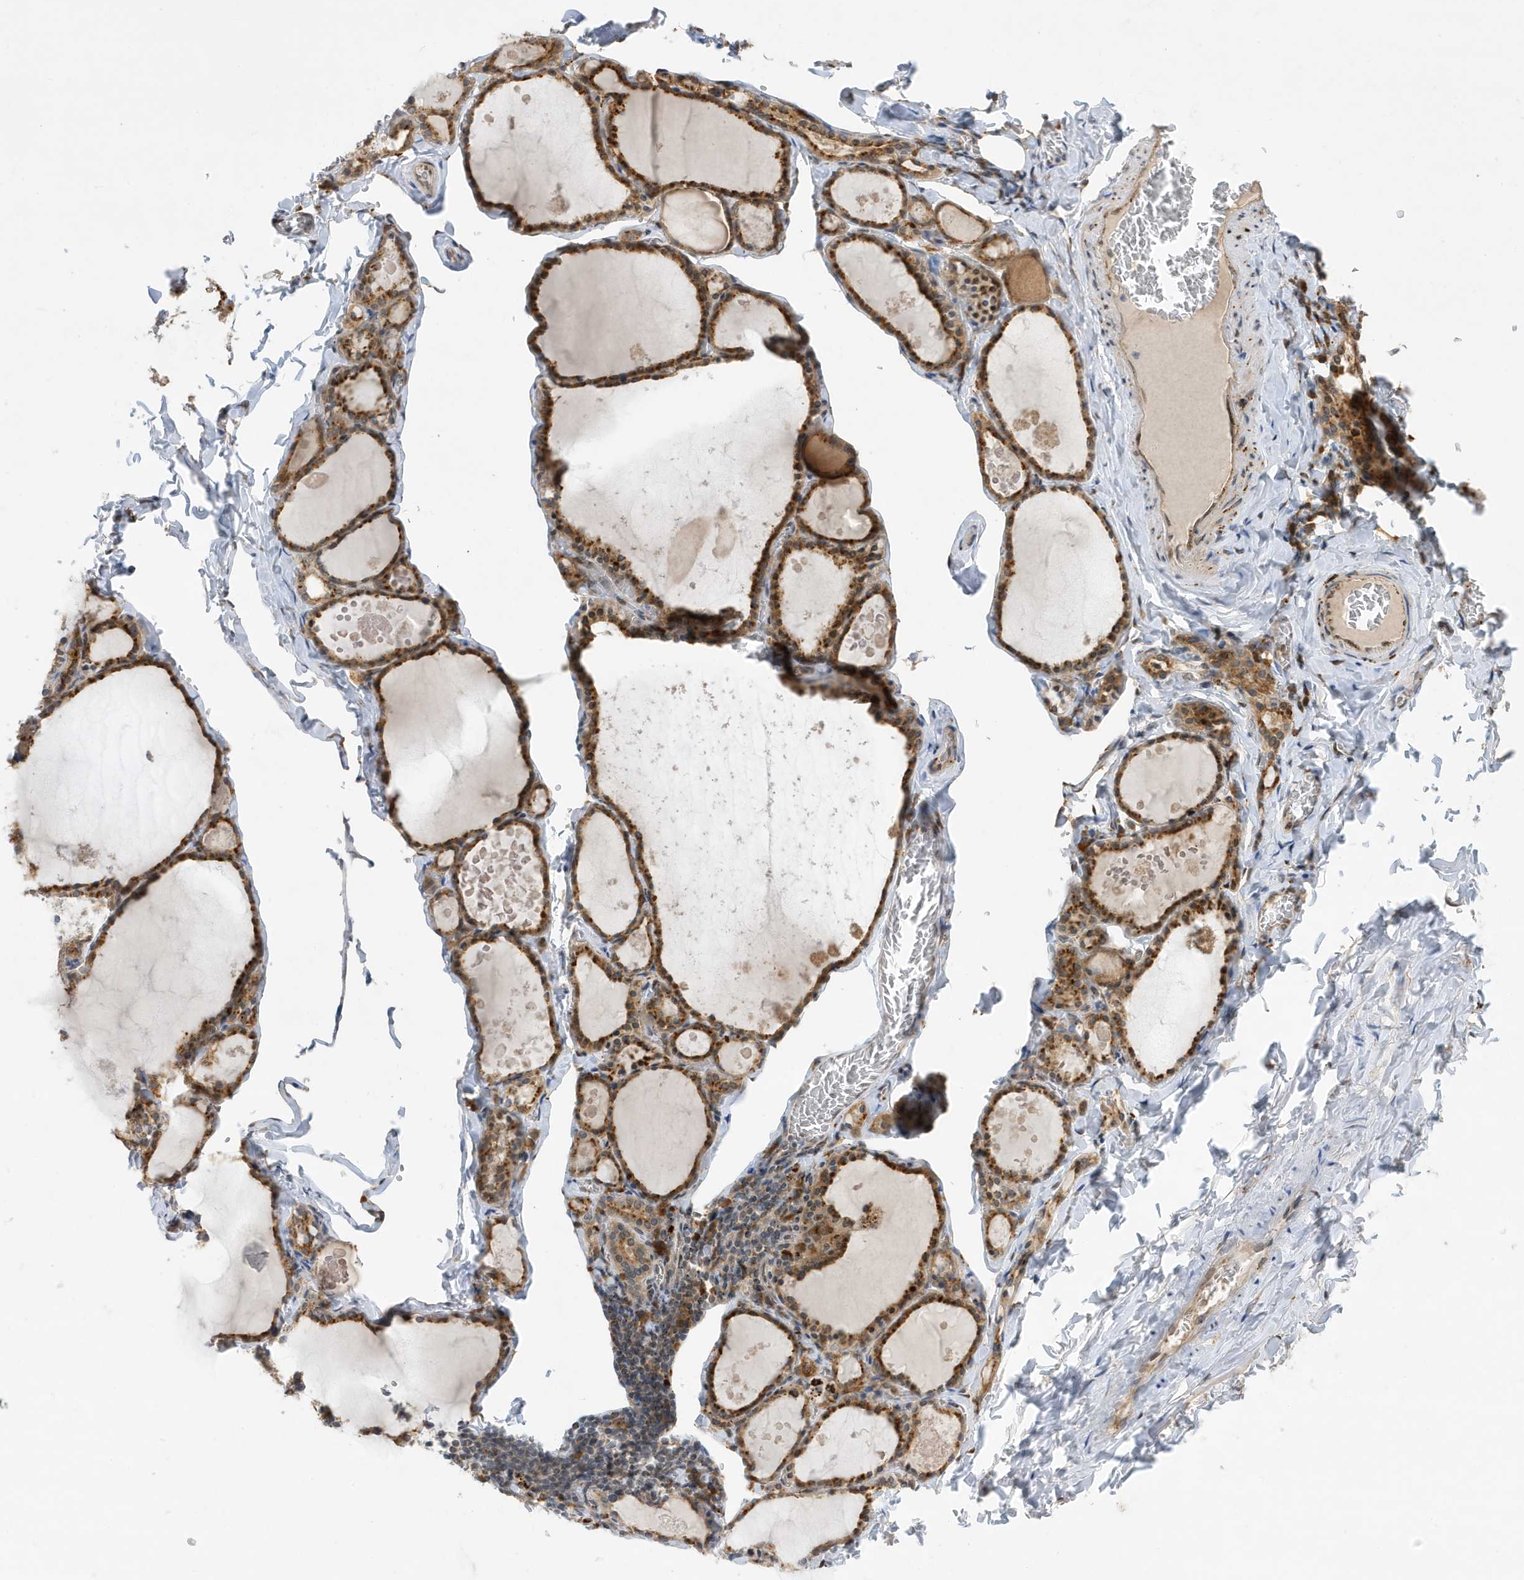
{"staining": {"intensity": "strong", "quantity": ">75%", "location": "cytoplasmic/membranous"}, "tissue": "thyroid gland", "cell_type": "Glandular cells", "image_type": "normal", "snomed": [{"axis": "morphology", "description": "Normal tissue, NOS"}, {"axis": "topography", "description": "Thyroid gland"}], "caption": "Protein expression analysis of unremarkable thyroid gland displays strong cytoplasmic/membranous expression in approximately >75% of glandular cells.", "gene": "ZNF507", "patient": {"sex": "male", "age": 56}}